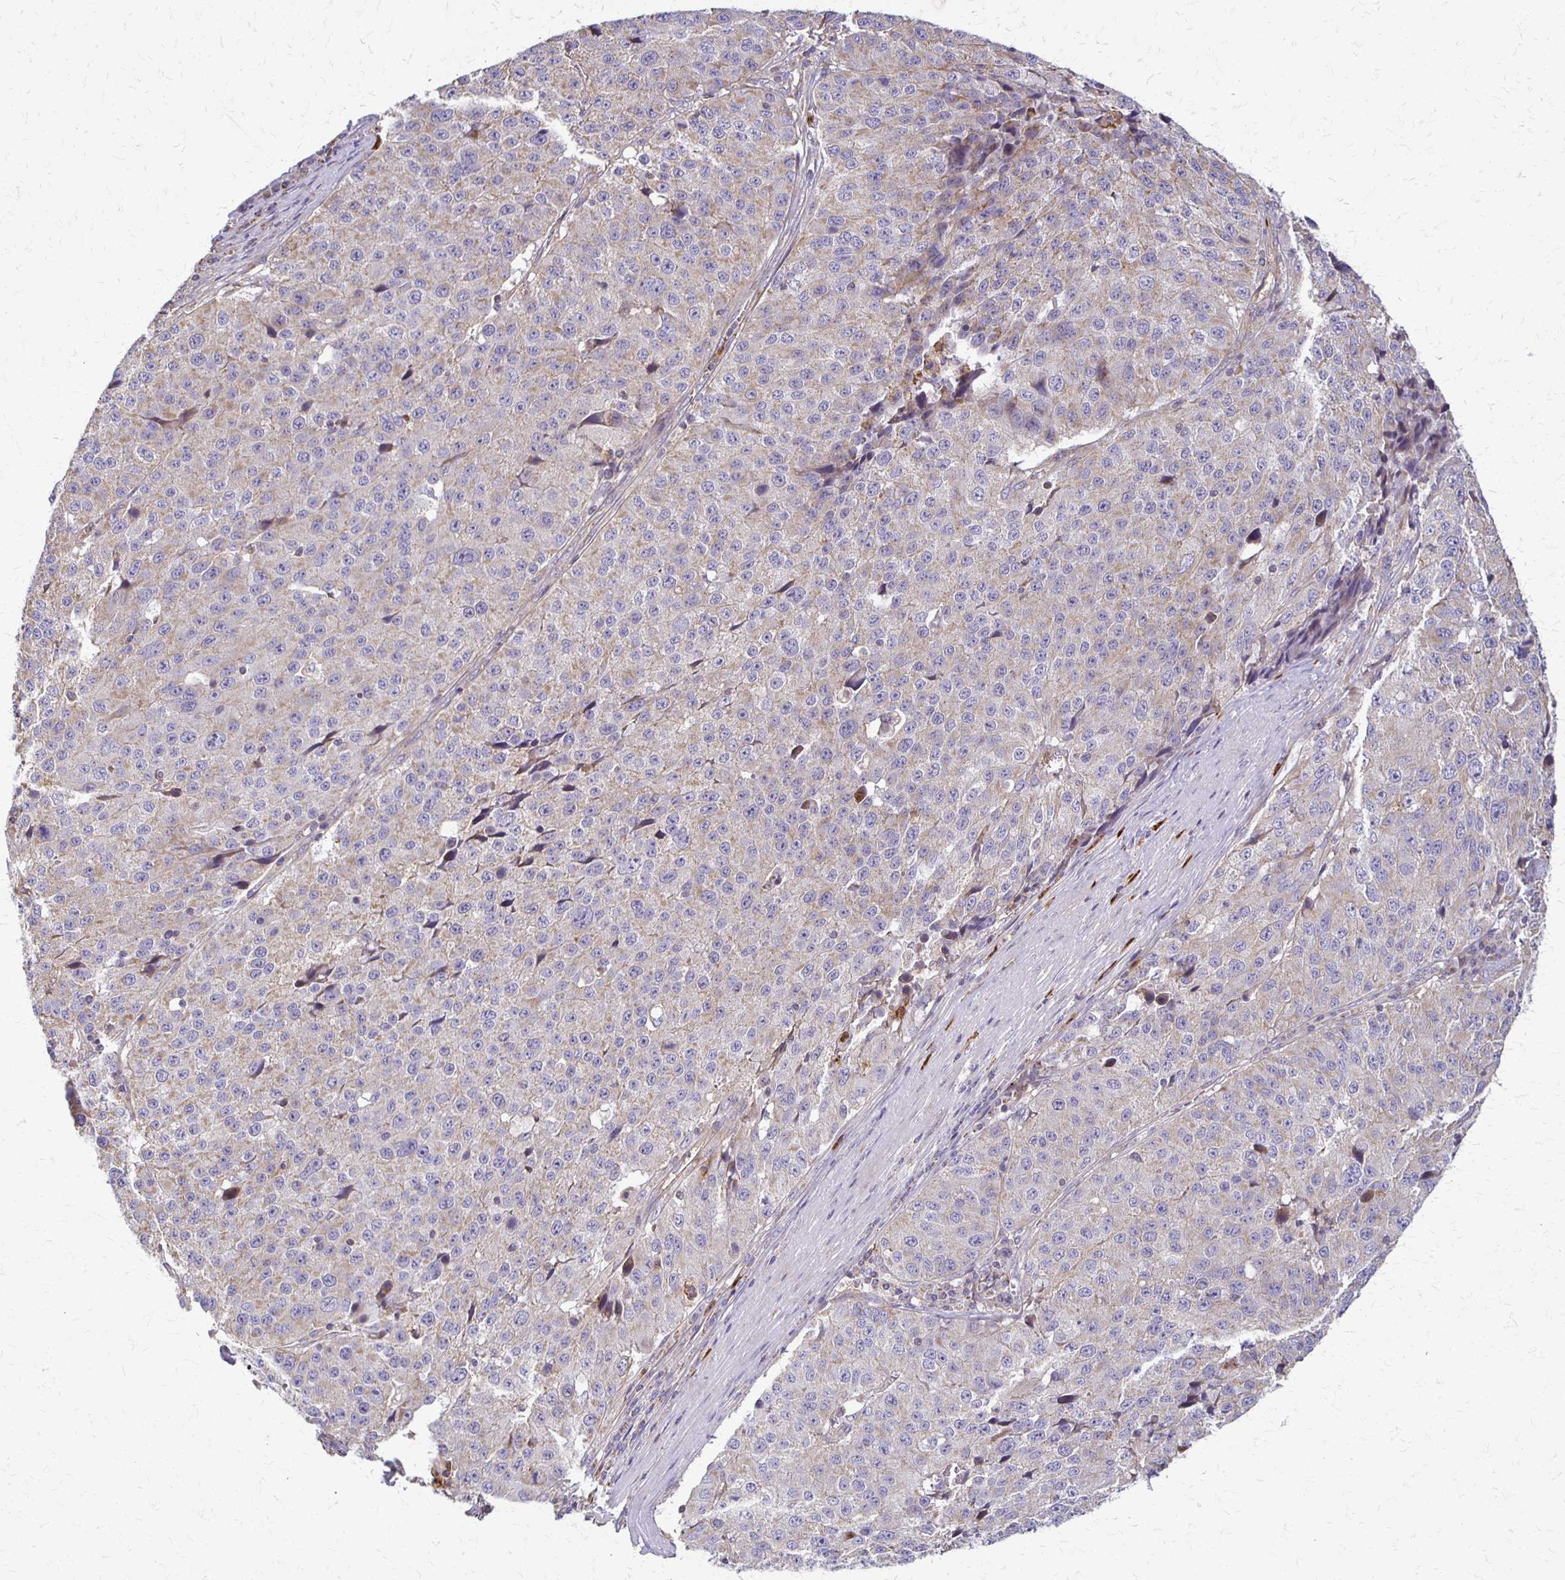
{"staining": {"intensity": "negative", "quantity": "none", "location": "none"}, "tissue": "stomach cancer", "cell_type": "Tumor cells", "image_type": "cancer", "snomed": [{"axis": "morphology", "description": "Adenocarcinoma, NOS"}, {"axis": "topography", "description": "Stomach"}], "caption": "DAB (3,3'-diaminobenzidine) immunohistochemical staining of stomach adenocarcinoma demonstrates no significant staining in tumor cells. (Brightfield microscopy of DAB immunohistochemistry at high magnification).", "gene": "EIF4EBP2", "patient": {"sex": "male", "age": 71}}